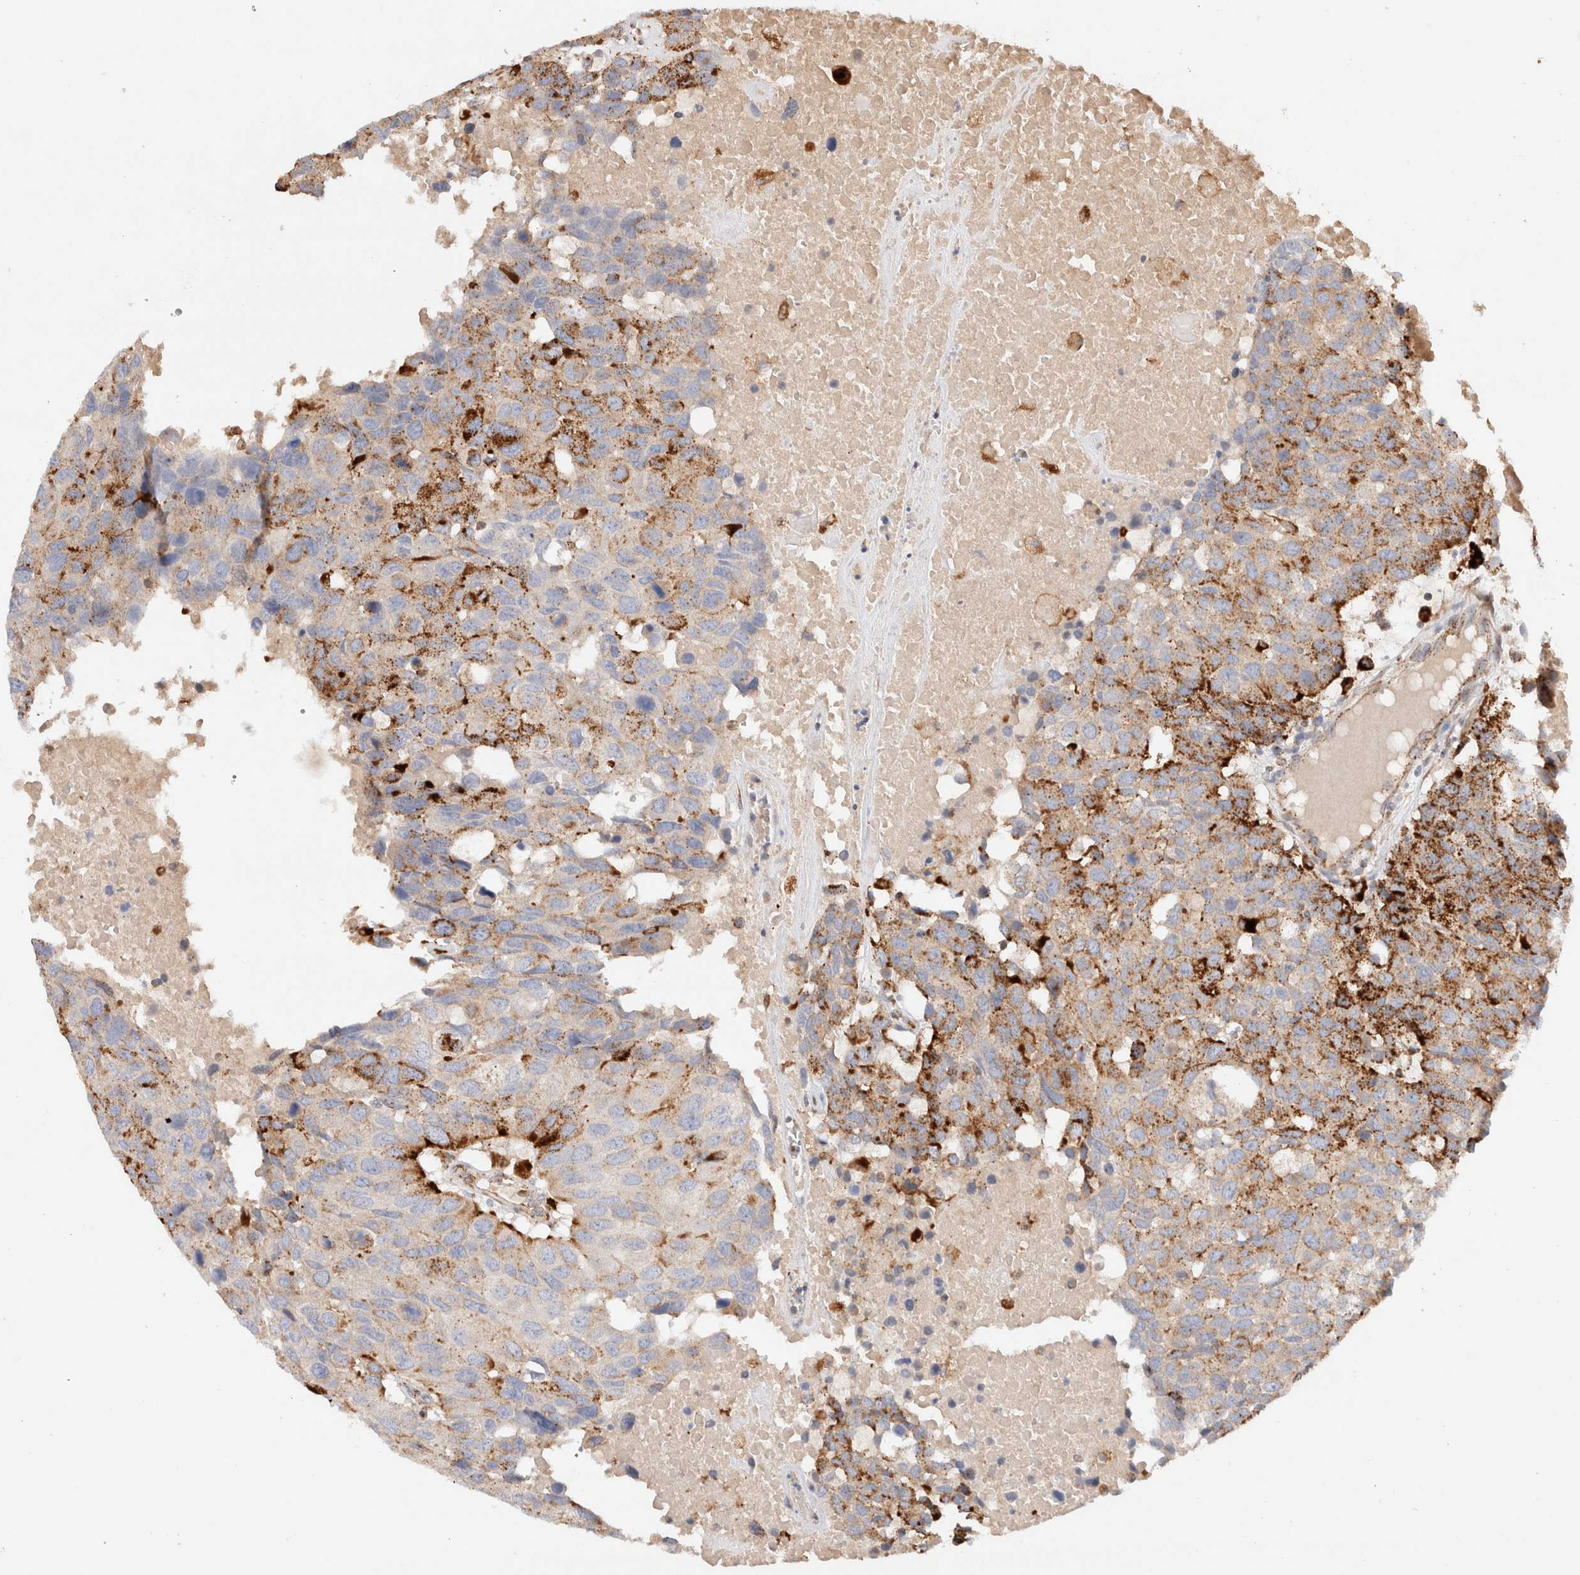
{"staining": {"intensity": "strong", "quantity": "25%-75%", "location": "cytoplasmic/membranous"}, "tissue": "head and neck cancer", "cell_type": "Tumor cells", "image_type": "cancer", "snomed": [{"axis": "morphology", "description": "Squamous cell carcinoma, NOS"}, {"axis": "topography", "description": "Head-Neck"}], "caption": "The image demonstrates staining of head and neck cancer (squamous cell carcinoma), revealing strong cytoplasmic/membranous protein positivity (brown color) within tumor cells.", "gene": "RABEPK", "patient": {"sex": "male", "age": 66}}